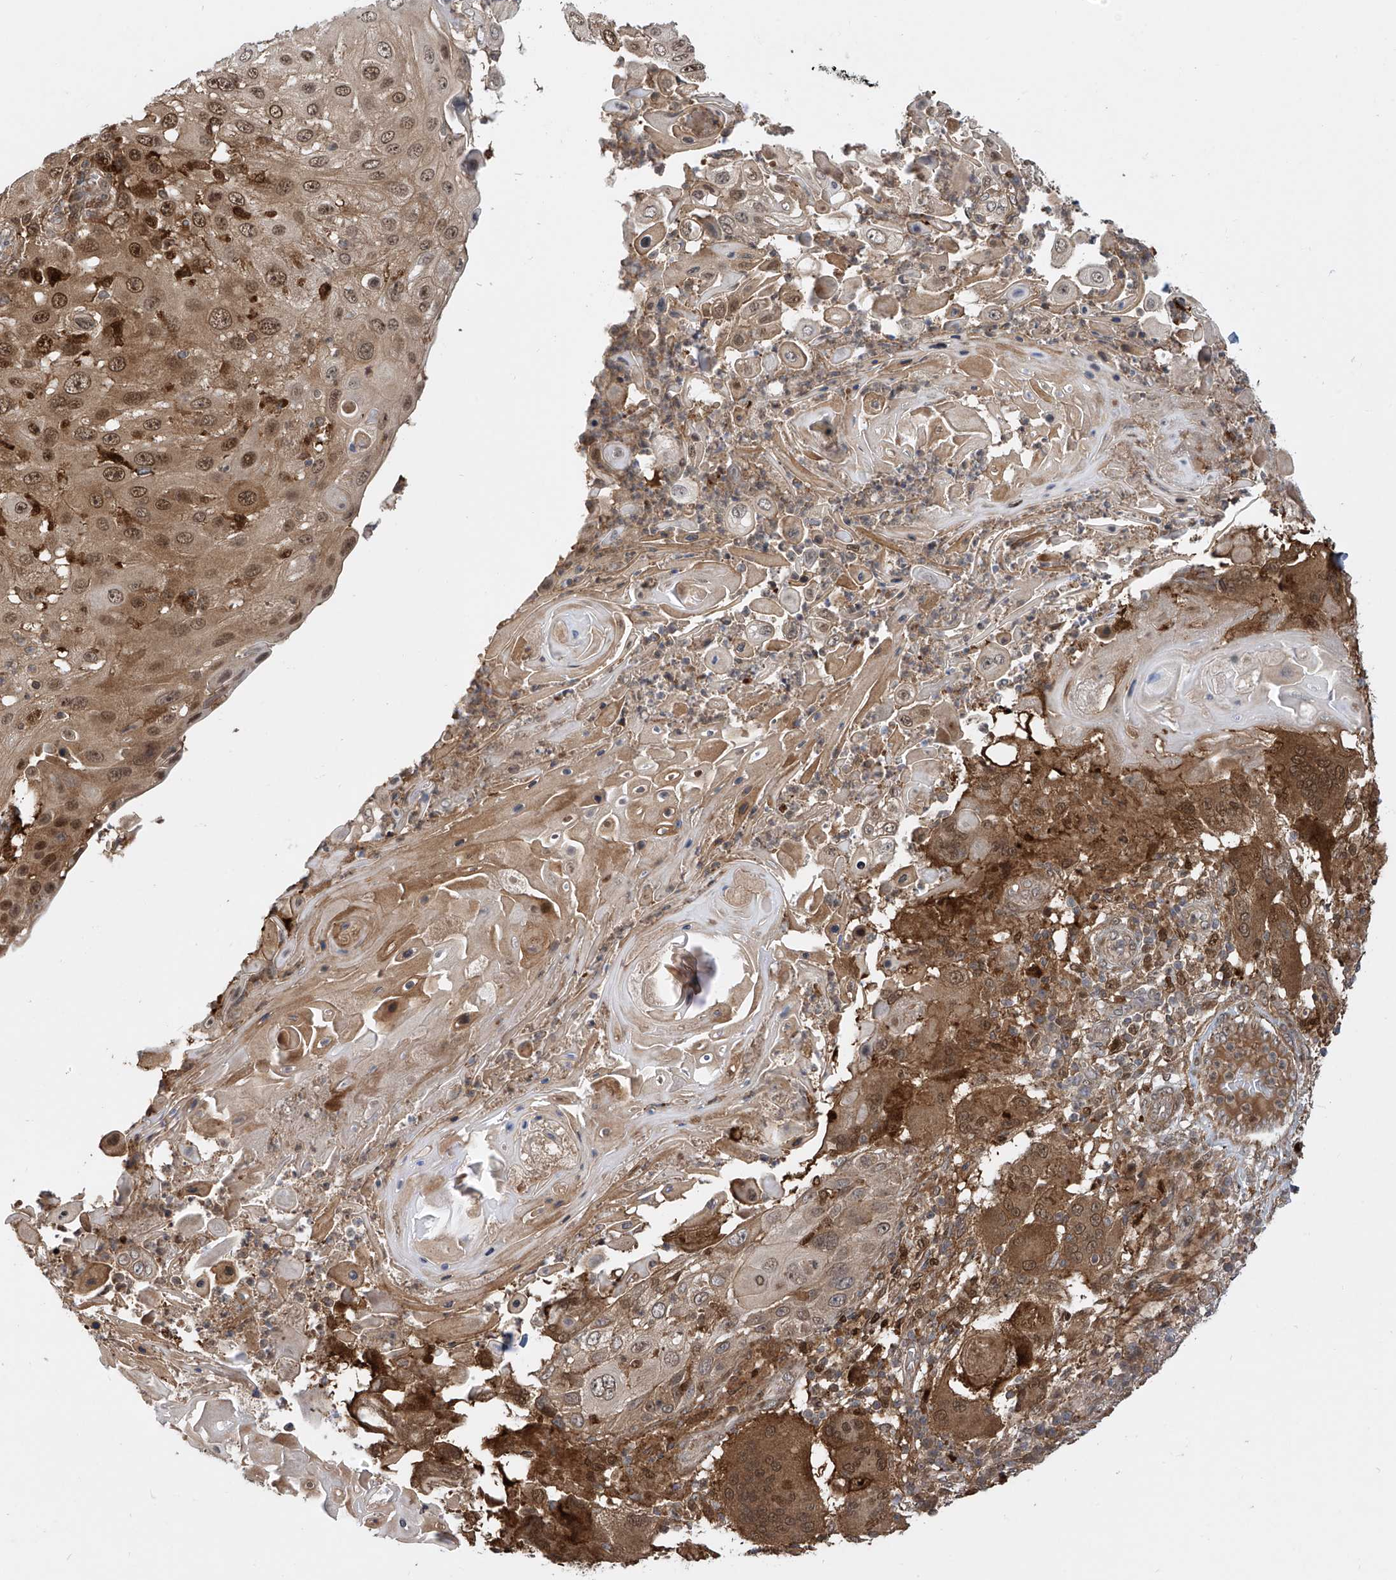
{"staining": {"intensity": "moderate", "quantity": ">75%", "location": "cytoplasmic/membranous,nuclear"}, "tissue": "skin cancer", "cell_type": "Tumor cells", "image_type": "cancer", "snomed": [{"axis": "morphology", "description": "Squamous cell carcinoma, NOS"}, {"axis": "topography", "description": "Skin"}], "caption": "This is an image of immunohistochemistry staining of skin squamous cell carcinoma, which shows moderate staining in the cytoplasmic/membranous and nuclear of tumor cells.", "gene": "ATAD2B", "patient": {"sex": "female", "age": 44}}